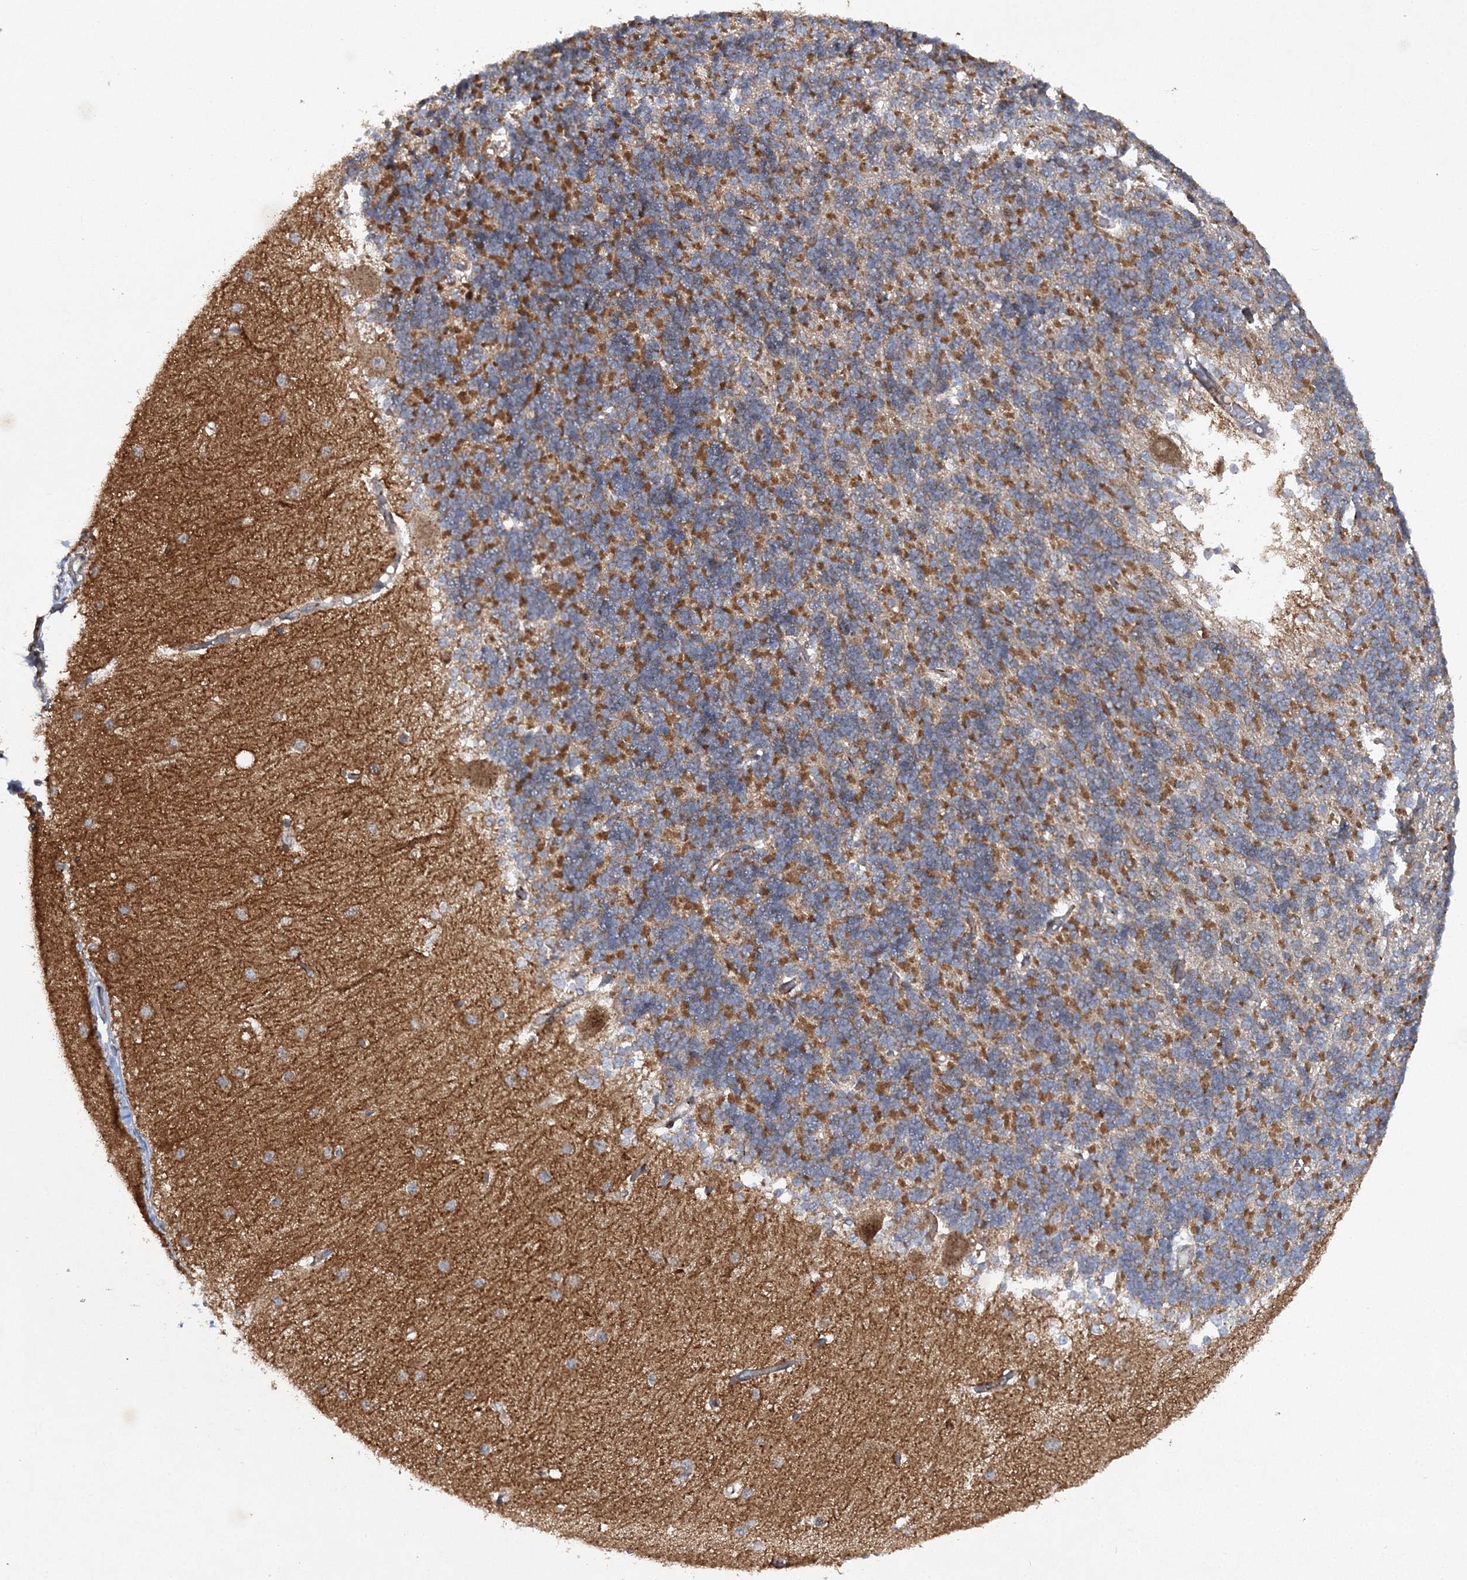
{"staining": {"intensity": "strong", "quantity": "25%-75%", "location": "cytoplasmic/membranous"}, "tissue": "cerebellum", "cell_type": "Cells in granular layer", "image_type": "normal", "snomed": [{"axis": "morphology", "description": "Normal tissue, NOS"}, {"axis": "topography", "description": "Cerebellum"}], "caption": "Immunohistochemistry histopathology image of benign cerebellum stained for a protein (brown), which demonstrates high levels of strong cytoplasmic/membranous staining in approximately 25%-75% of cells in granular layer.", "gene": "DNAJC13", "patient": {"sex": "male", "age": 37}}